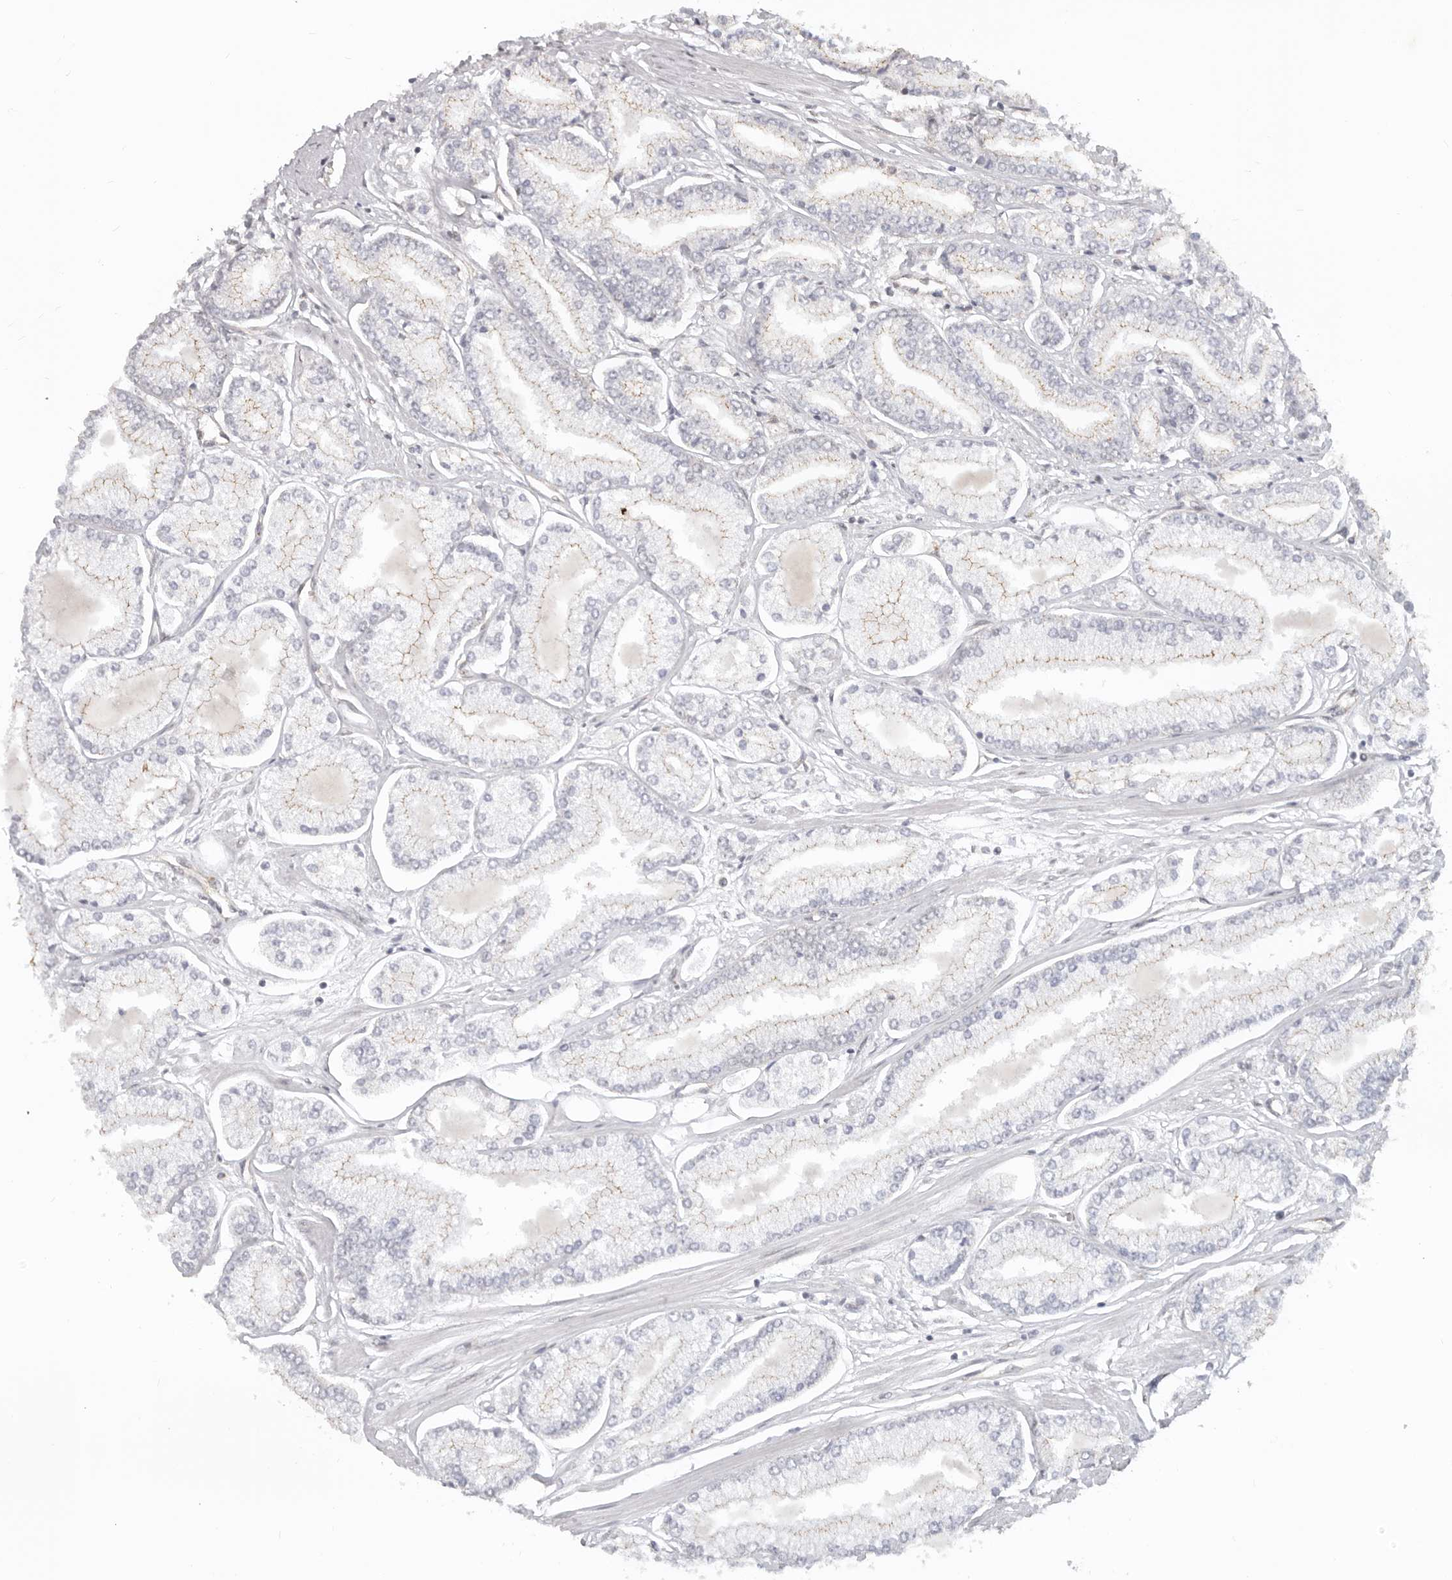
{"staining": {"intensity": "weak", "quantity": "25%-75%", "location": "cytoplasmic/membranous"}, "tissue": "prostate cancer", "cell_type": "Tumor cells", "image_type": "cancer", "snomed": [{"axis": "morphology", "description": "Adenocarcinoma, Low grade"}, {"axis": "topography", "description": "Prostate"}], "caption": "Immunohistochemical staining of human prostate cancer (low-grade adenocarcinoma) shows low levels of weak cytoplasmic/membranous protein staining in approximately 25%-75% of tumor cells. The protein of interest is shown in brown color, while the nuclei are stained blue.", "gene": "USP49", "patient": {"sex": "male", "age": 52}}